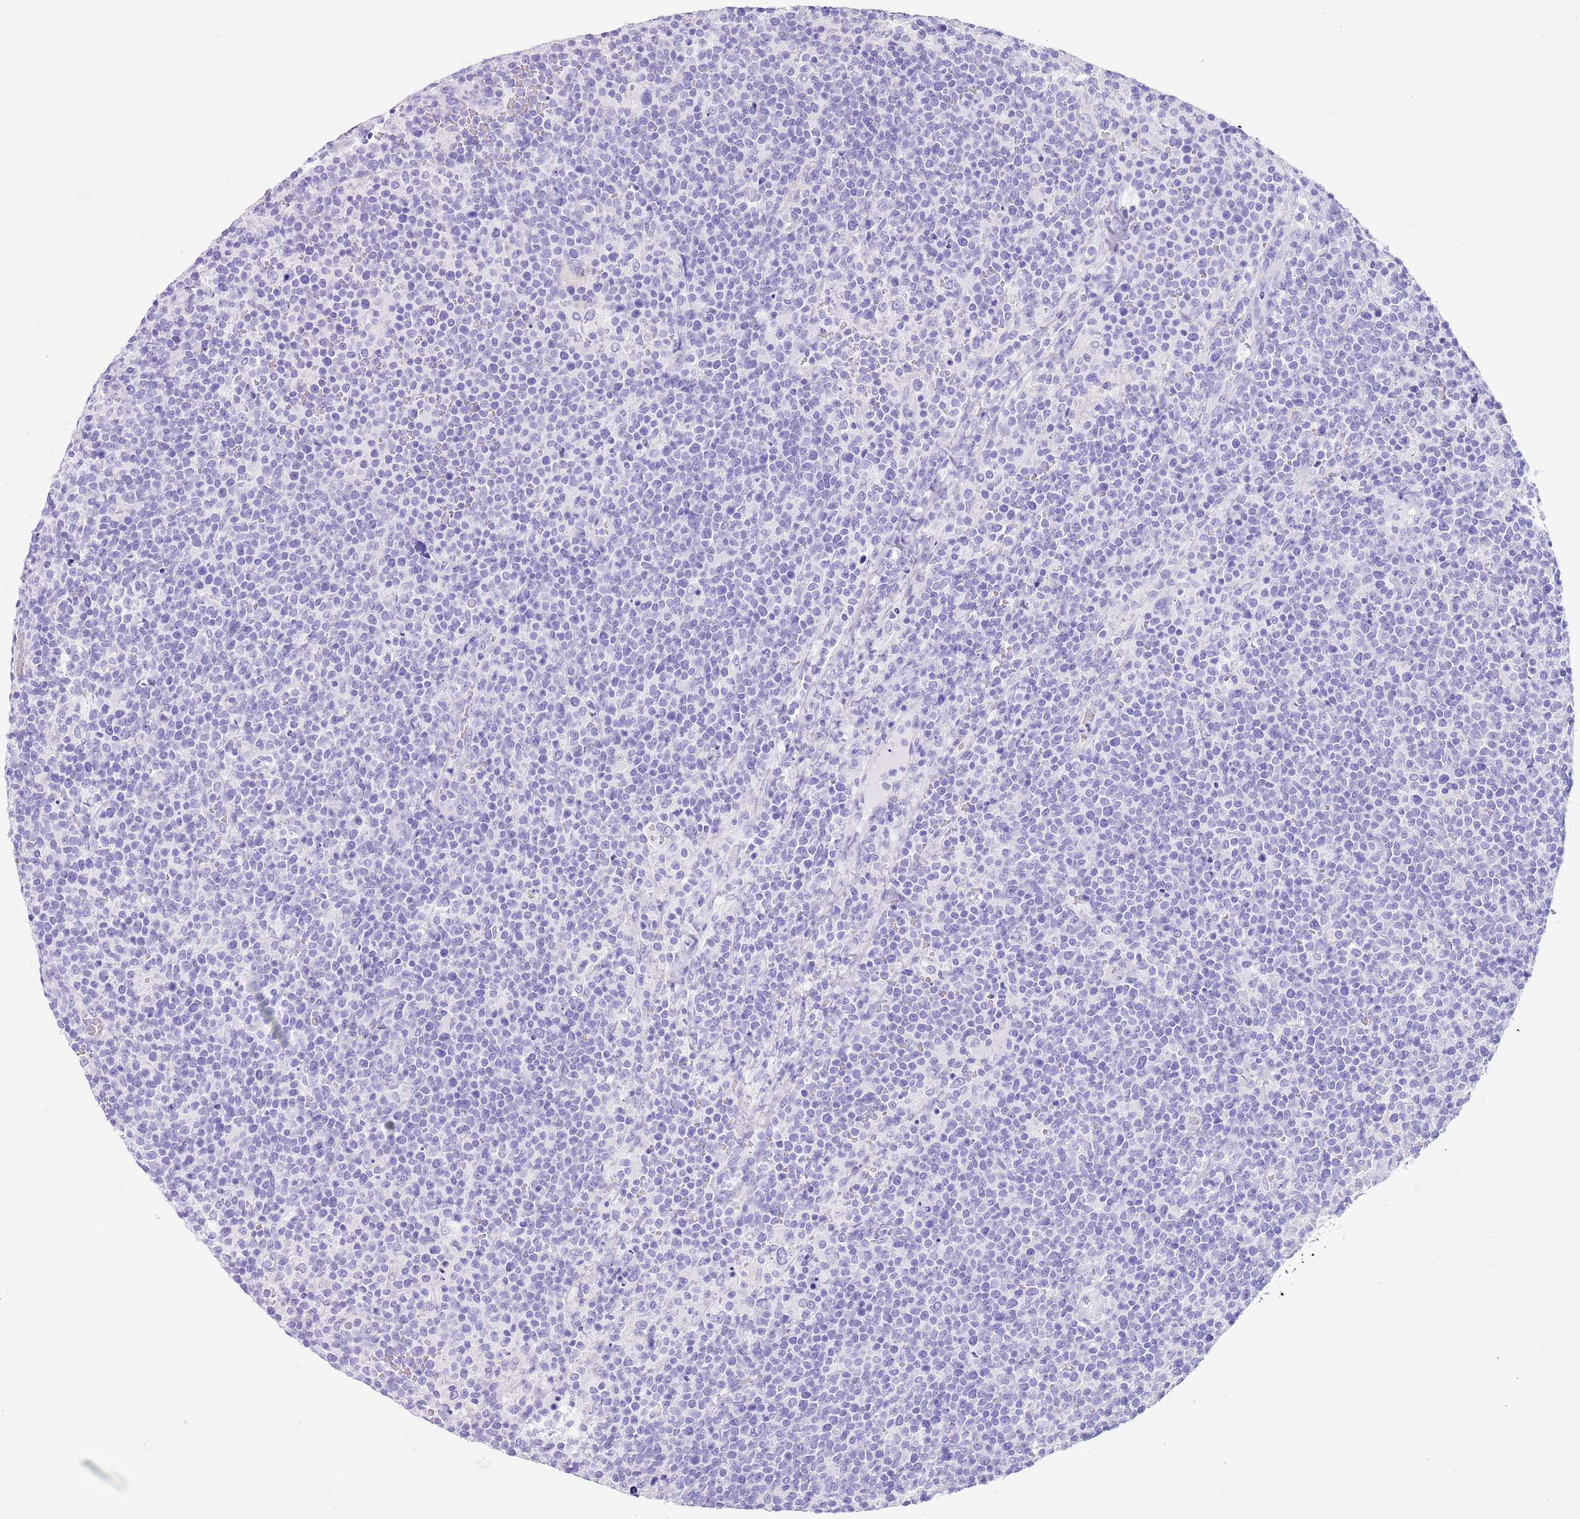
{"staining": {"intensity": "negative", "quantity": "none", "location": "none"}, "tissue": "lymphoma", "cell_type": "Tumor cells", "image_type": "cancer", "snomed": [{"axis": "morphology", "description": "Malignant lymphoma, non-Hodgkin's type, High grade"}, {"axis": "topography", "description": "Lymph node"}], "caption": "Photomicrograph shows no protein positivity in tumor cells of high-grade malignant lymphoma, non-Hodgkin's type tissue. (DAB immunohistochemistry, high magnification).", "gene": "TMEM185B", "patient": {"sex": "male", "age": 61}}